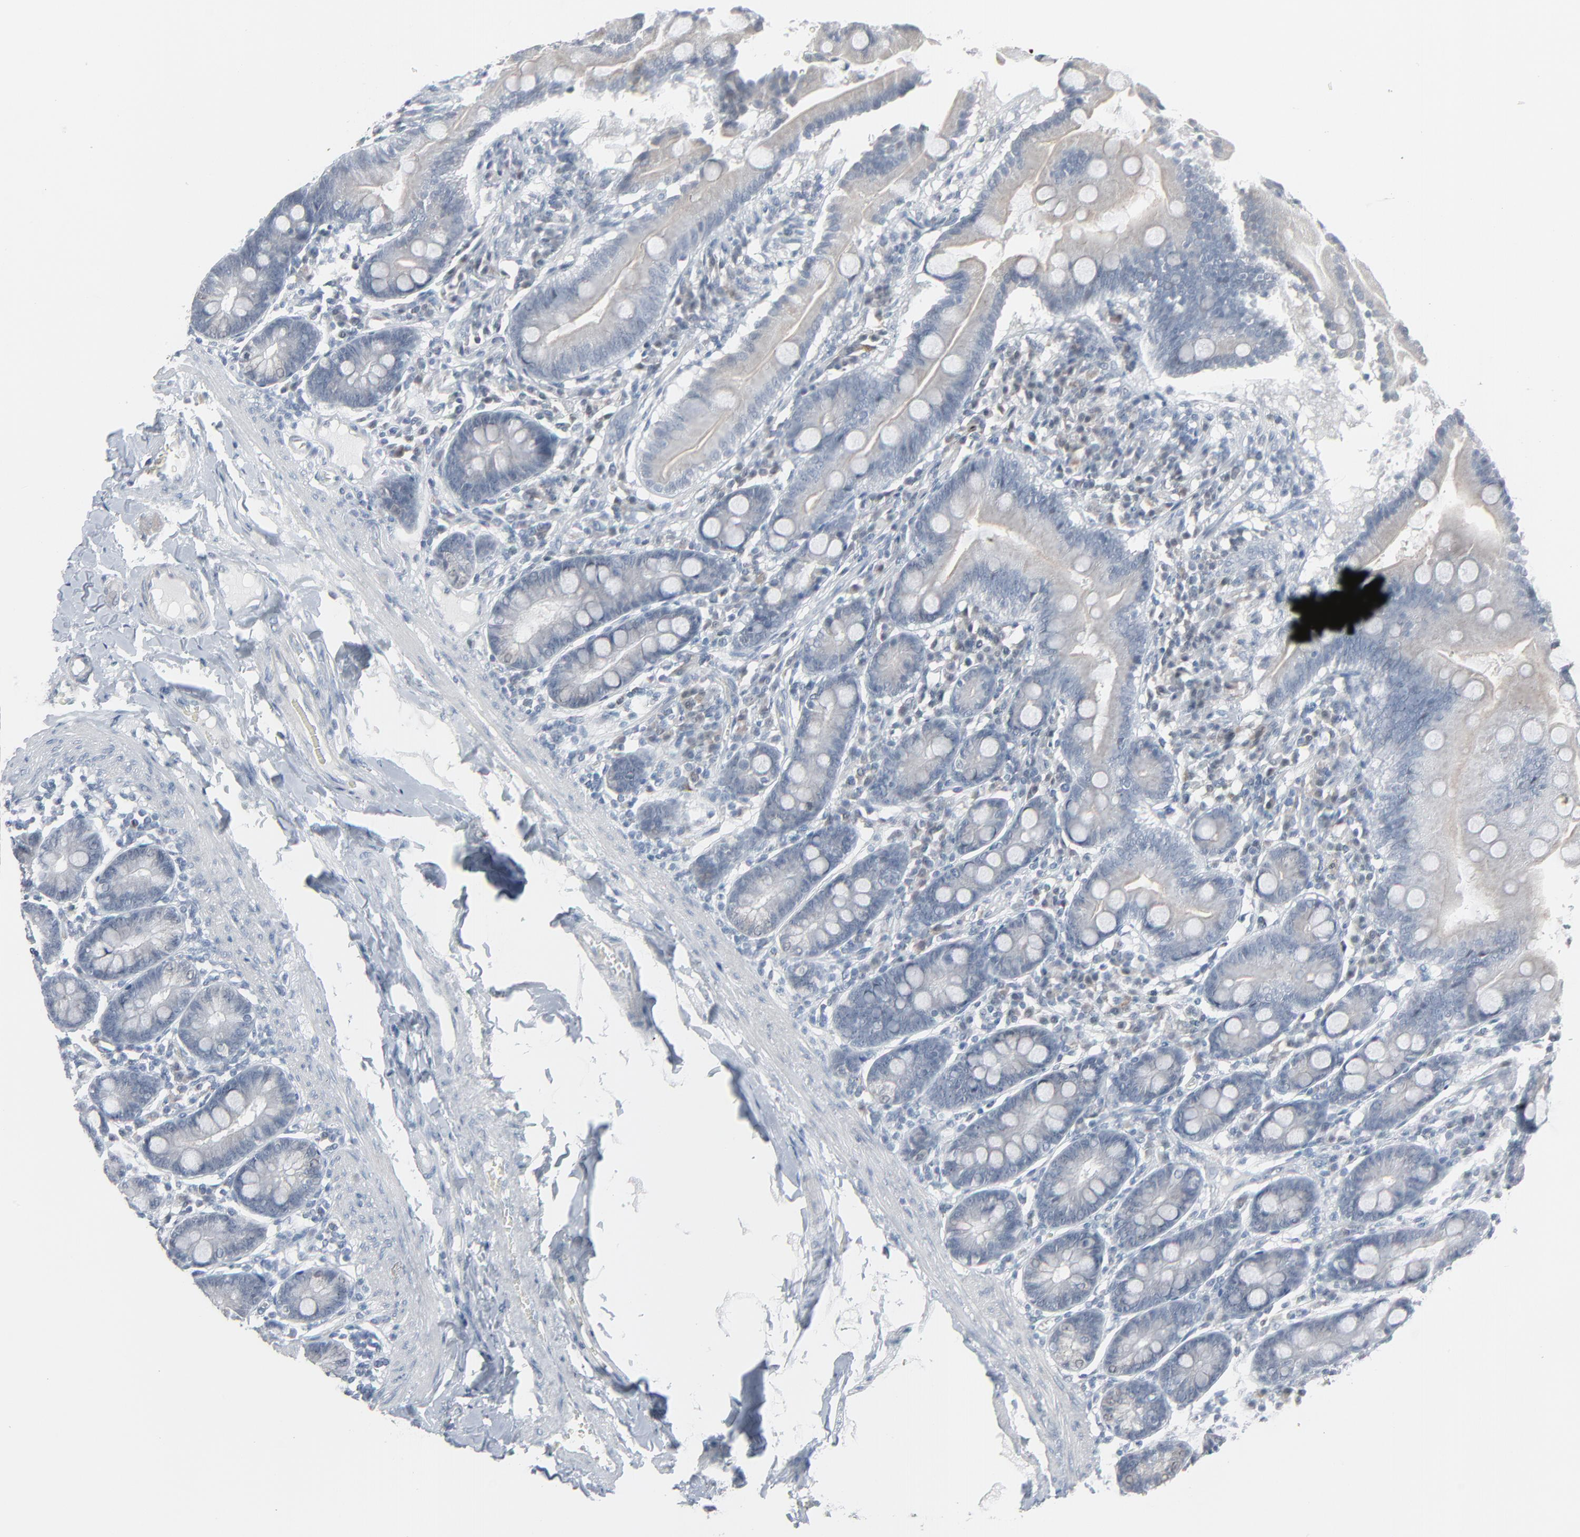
{"staining": {"intensity": "weak", "quantity": "25%-75%", "location": "cytoplasmic/membranous"}, "tissue": "duodenum", "cell_type": "Glandular cells", "image_type": "normal", "snomed": [{"axis": "morphology", "description": "Normal tissue, NOS"}, {"axis": "topography", "description": "Duodenum"}], "caption": "Glandular cells reveal weak cytoplasmic/membranous staining in approximately 25%-75% of cells in normal duodenum.", "gene": "SAGE1", "patient": {"sex": "male", "age": 50}}